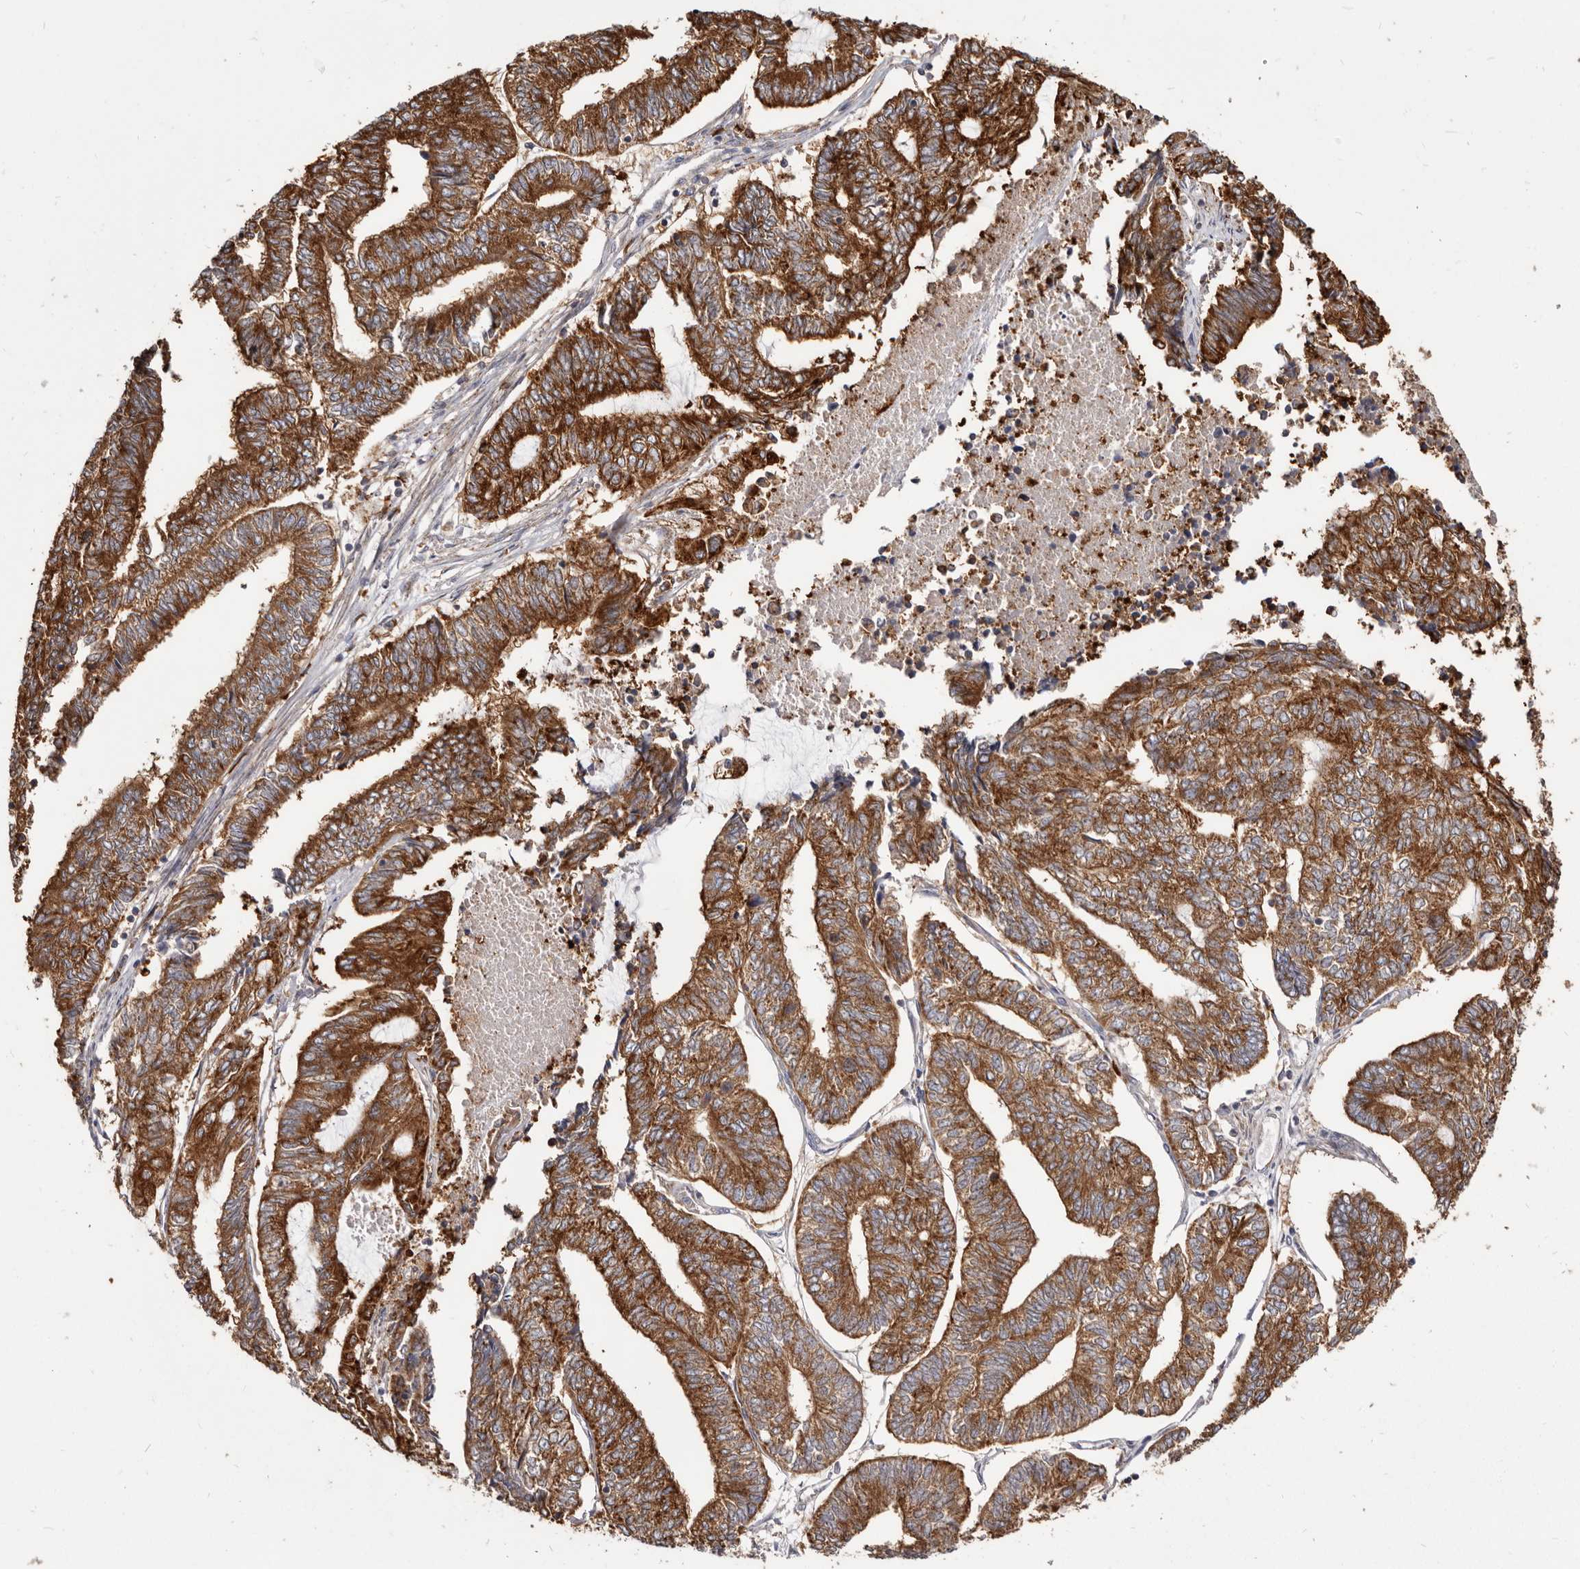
{"staining": {"intensity": "strong", "quantity": ">75%", "location": "cytoplasmic/membranous"}, "tissue": "endometrial cancer", "cell_type": "Tumor cells", "image_type": "cancer", "snomed": [{"axis": "morphology", "description": "Adenocarcinoma, NOS"}, {"axis": "topography", "description": "Uterus"}, {"axis": "topography", "description": "Endometrium"}], "caption": "The immunohistochemical stain labels strong cytoplasmic/membranous staining in tumor cells of endometrial cancer tissue.", "gene": "TPD52", "patient": {"sex": "female", "age": 70}}